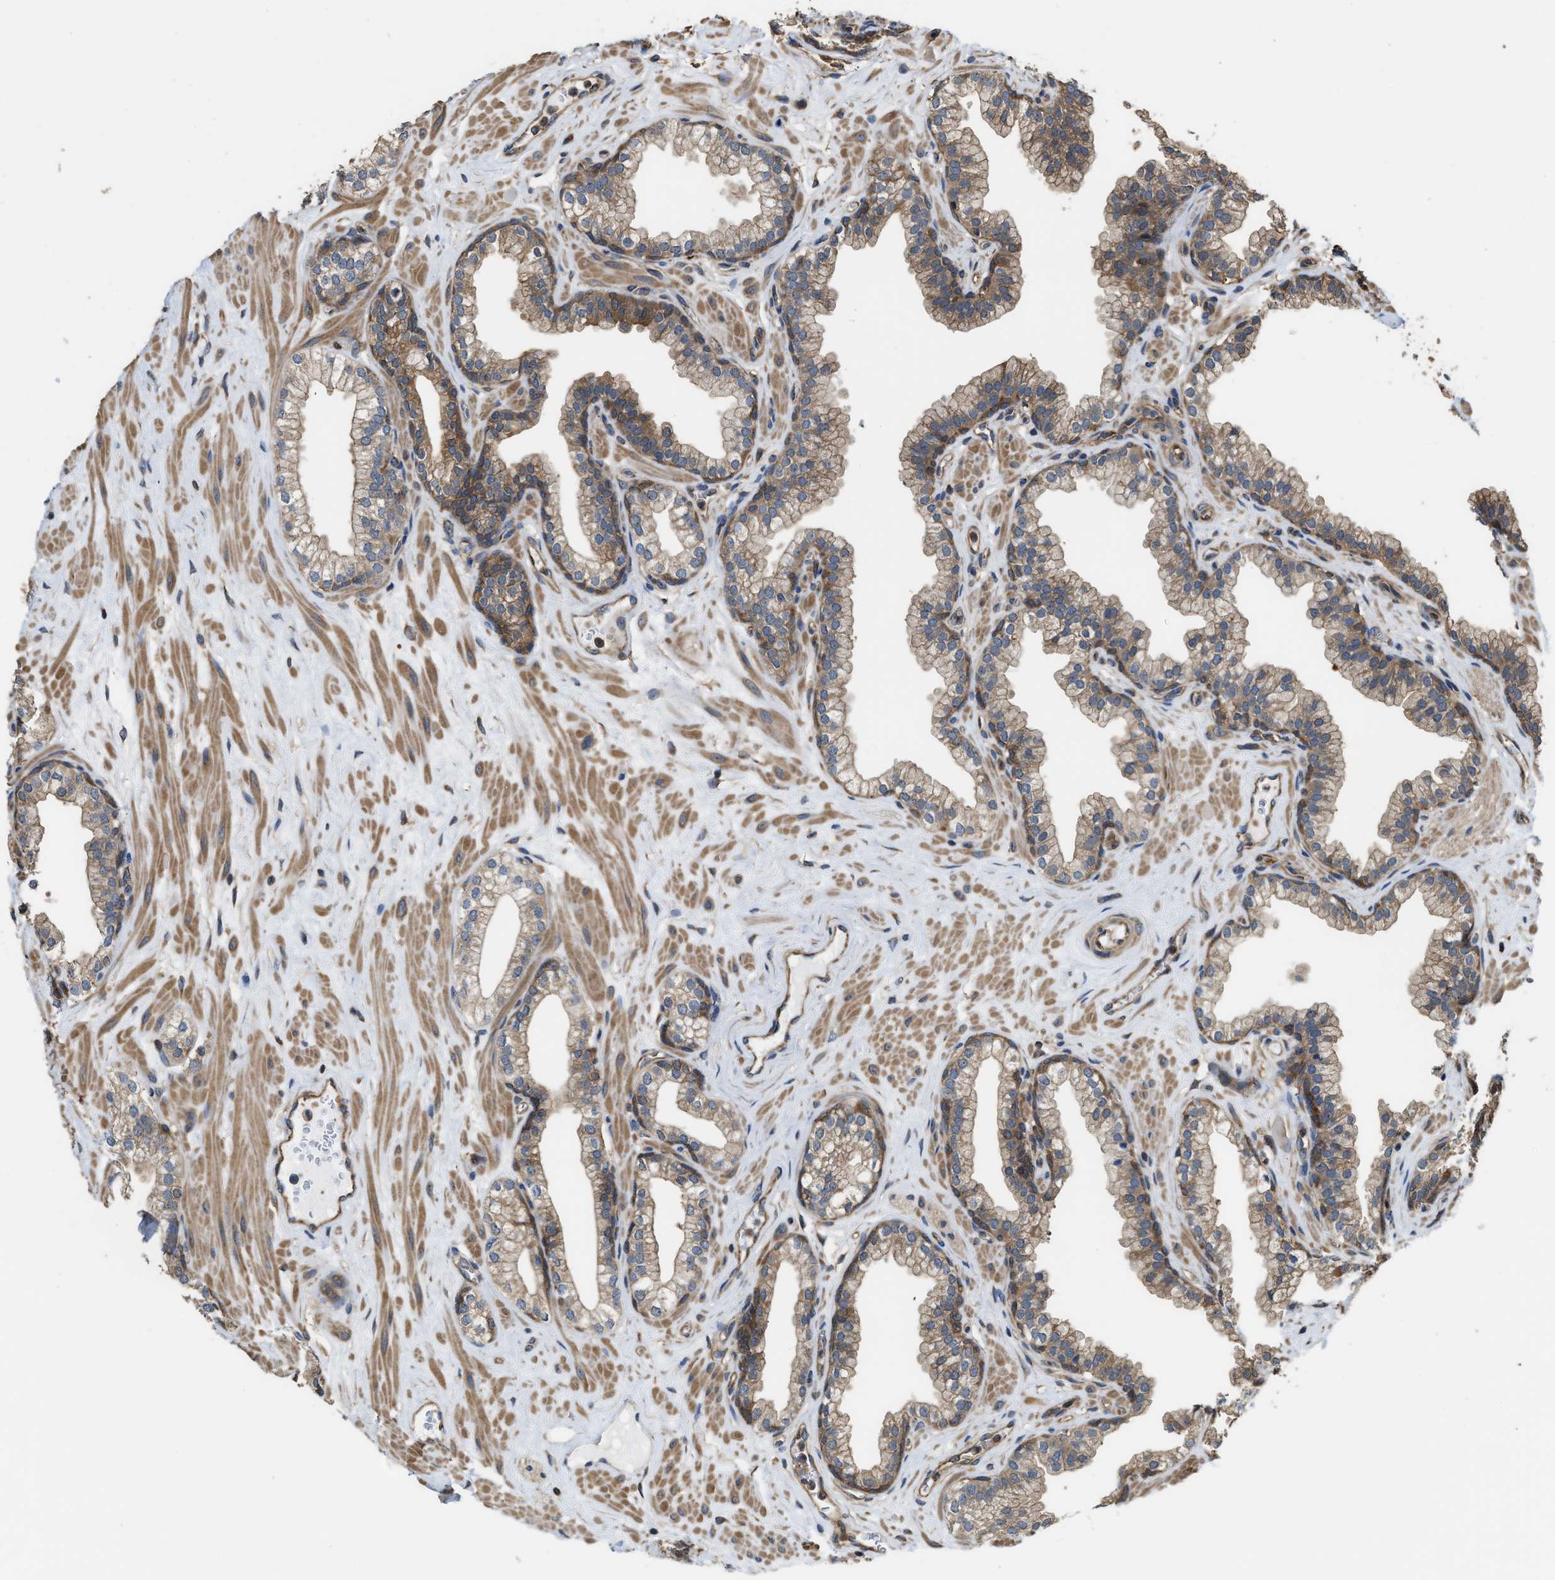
{"staining": {"intensity": "moderate", "quantity": "<25%", "location": "cytoplasmic/membranous"}, "tissue": "prostate", "cell_type": "Glandular cells", "image_type": "normal", "snomed": [{"axis": "morphology", "description": "Normal tissue, NOS"}, {"axis": "morphology", "description": "Urothelial carcinoma, Low grade"}, {"axis": "topography", "description": "Urinary bladder"}, {"axis": "topography", "description": "Prostate"}], "caption": "Moderate cytoplasmic/membranous positivity is appreciated in approximately <25% of glandular cells in benign prostate.", "gene": "ATIC", "patient": {"sex": "male", "age": 60}}